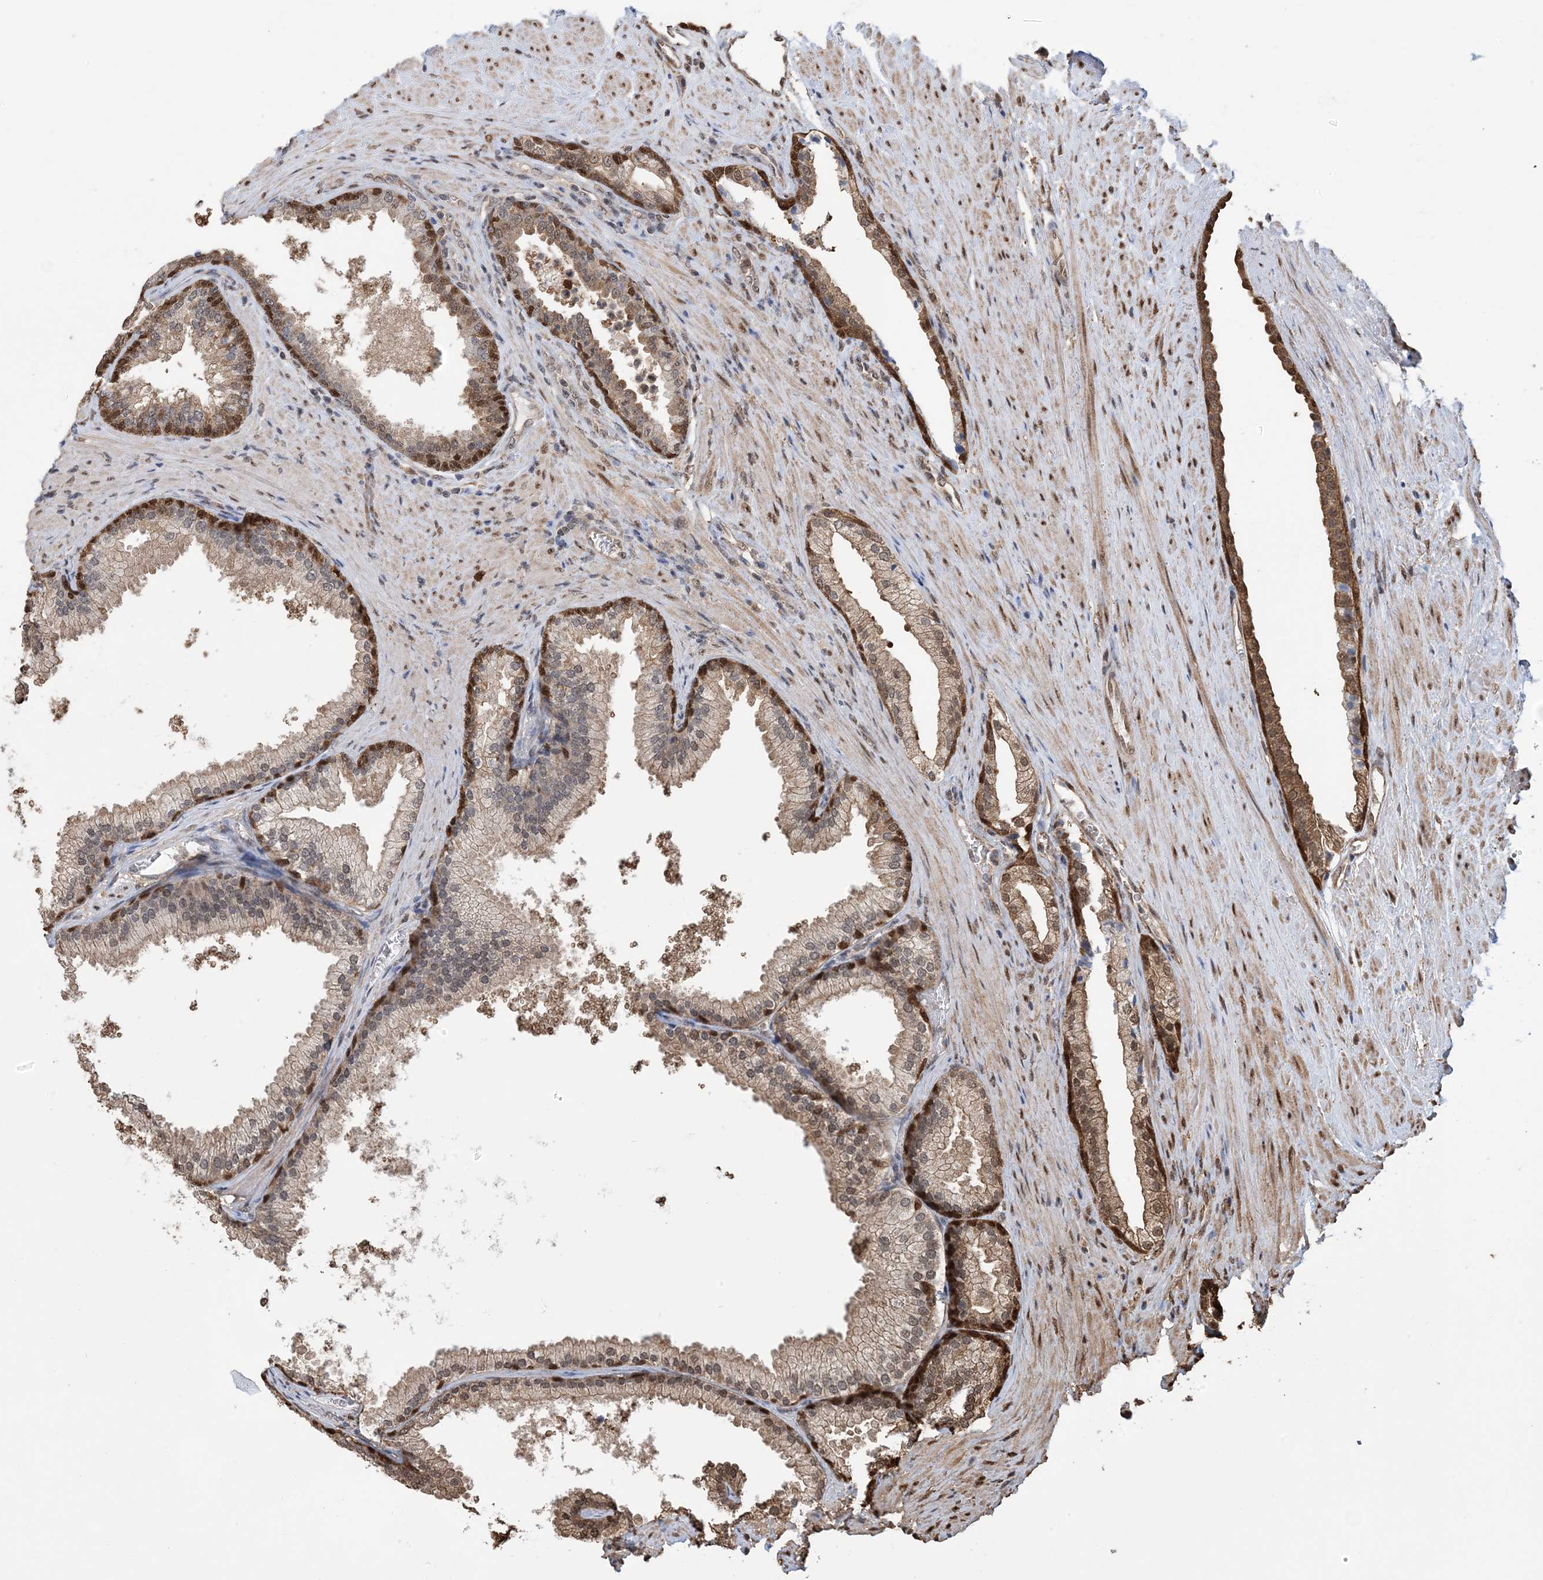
{"staining": {"intensity": "strong", "quantity": "<25%", "location": "cytoplasmic/membranous,nuclear"}, "tissue": "prostate", "cell_type": "Glandular cells", "image_type": "normal", "snomed": [{"axis": "morphology", "description": "Normal tissue, NOS"}, {"axis": "topography", "description": "Prostate"}], "caption": "The immunohistochemical stain labels strong cytoplasmic/membranous,nuclear positivity in glandular cells of normal prostate.", "gene": "HSPA1A", "patient": {"sex": "male", "age": 76}}